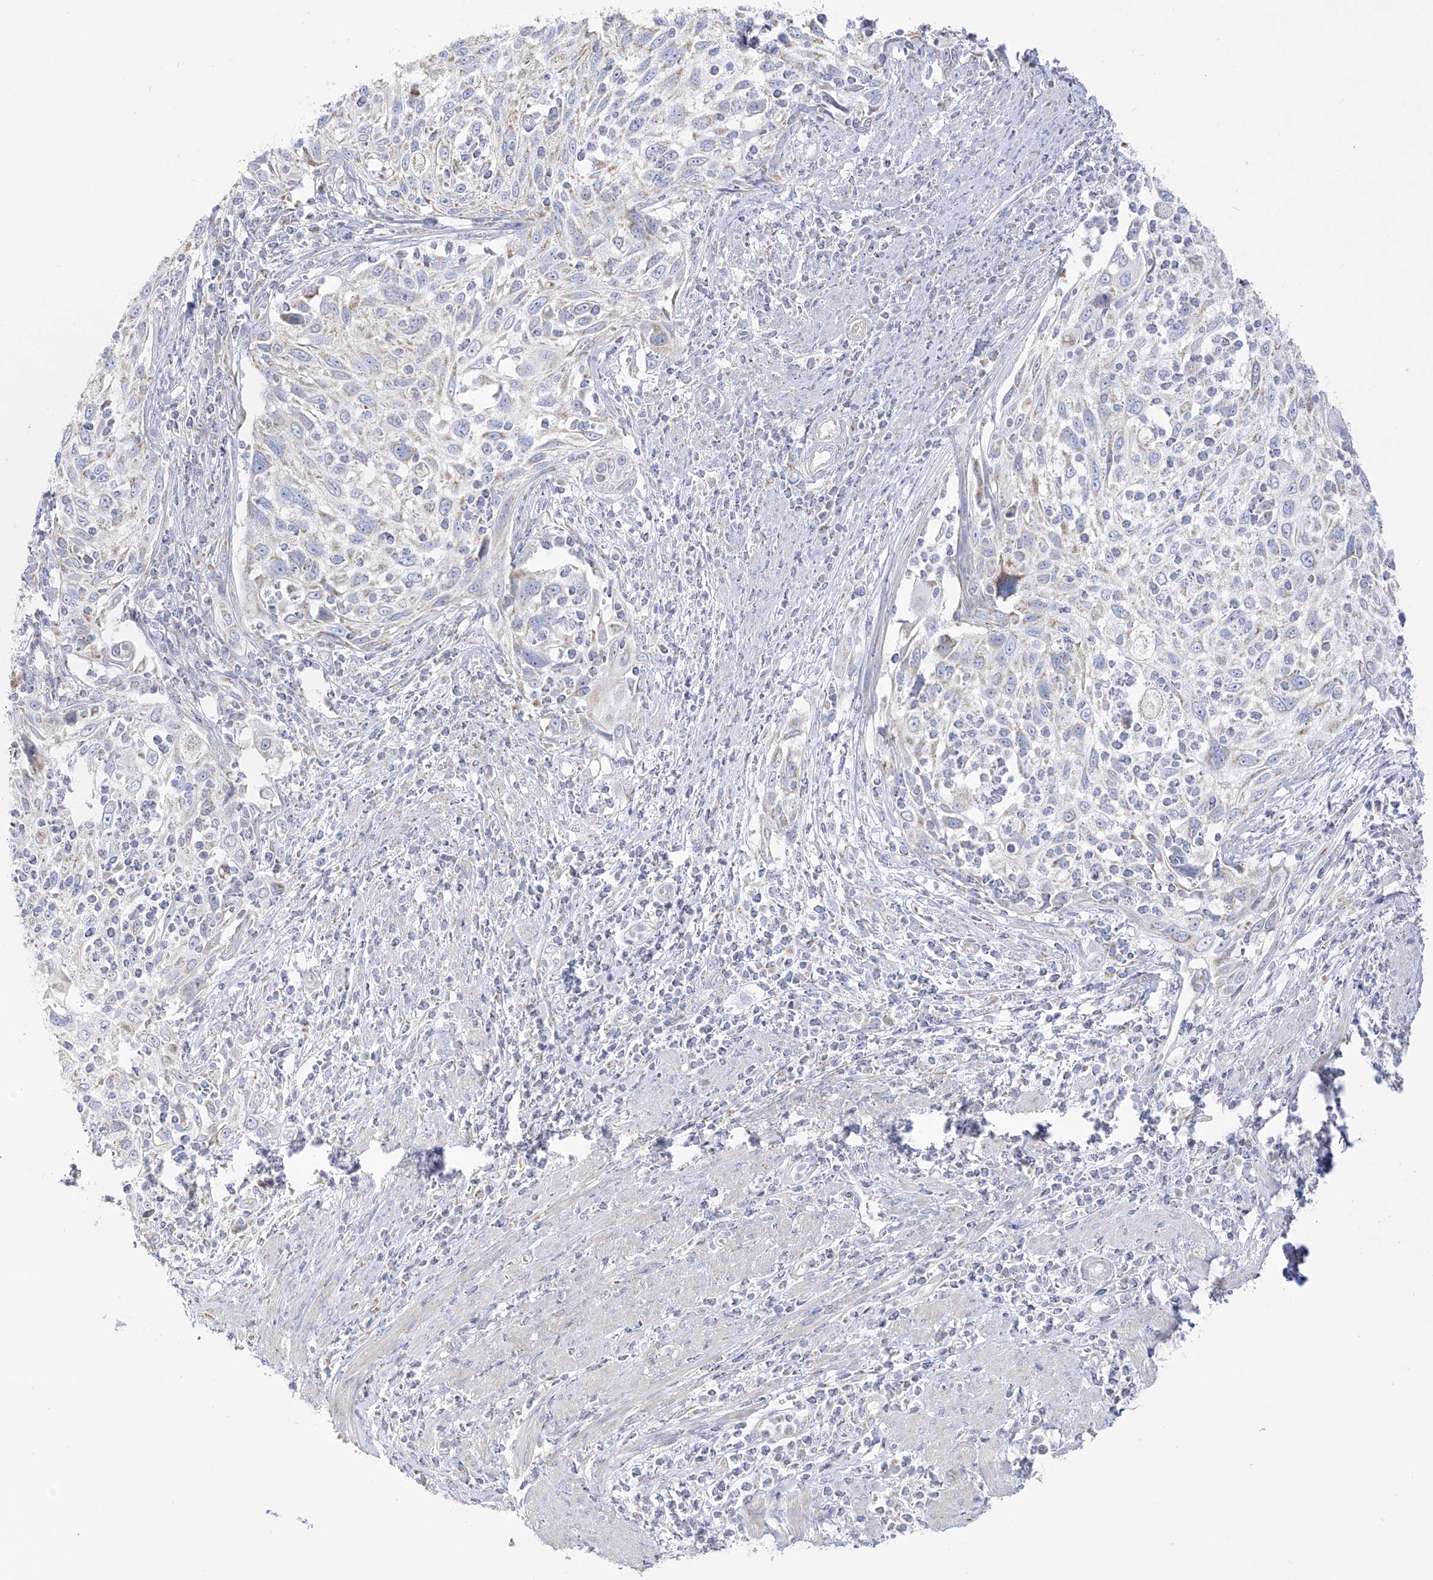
{"staining": {"intensity": "weak", "quantity": "<25%", "location": "cytoplasmic/membranous"}, "tissue": "cervical cancer", "cell_type": "Tumor cells", "image_type": "cancer", "snomed": [{"axis": "morphology", "description": "Squamous cell carcinoma, NOS"}, {"axis": "topography", "description": "Cervix"}], "caption": "This is a micrograph of IHC staining of cervical cancer (squamous cell carcinoma), which shows no positivity in tumor cells. Nuclei are stained in blue.", "gene": "RCHY1", "patient": {"sex": "female", "age": 70}}